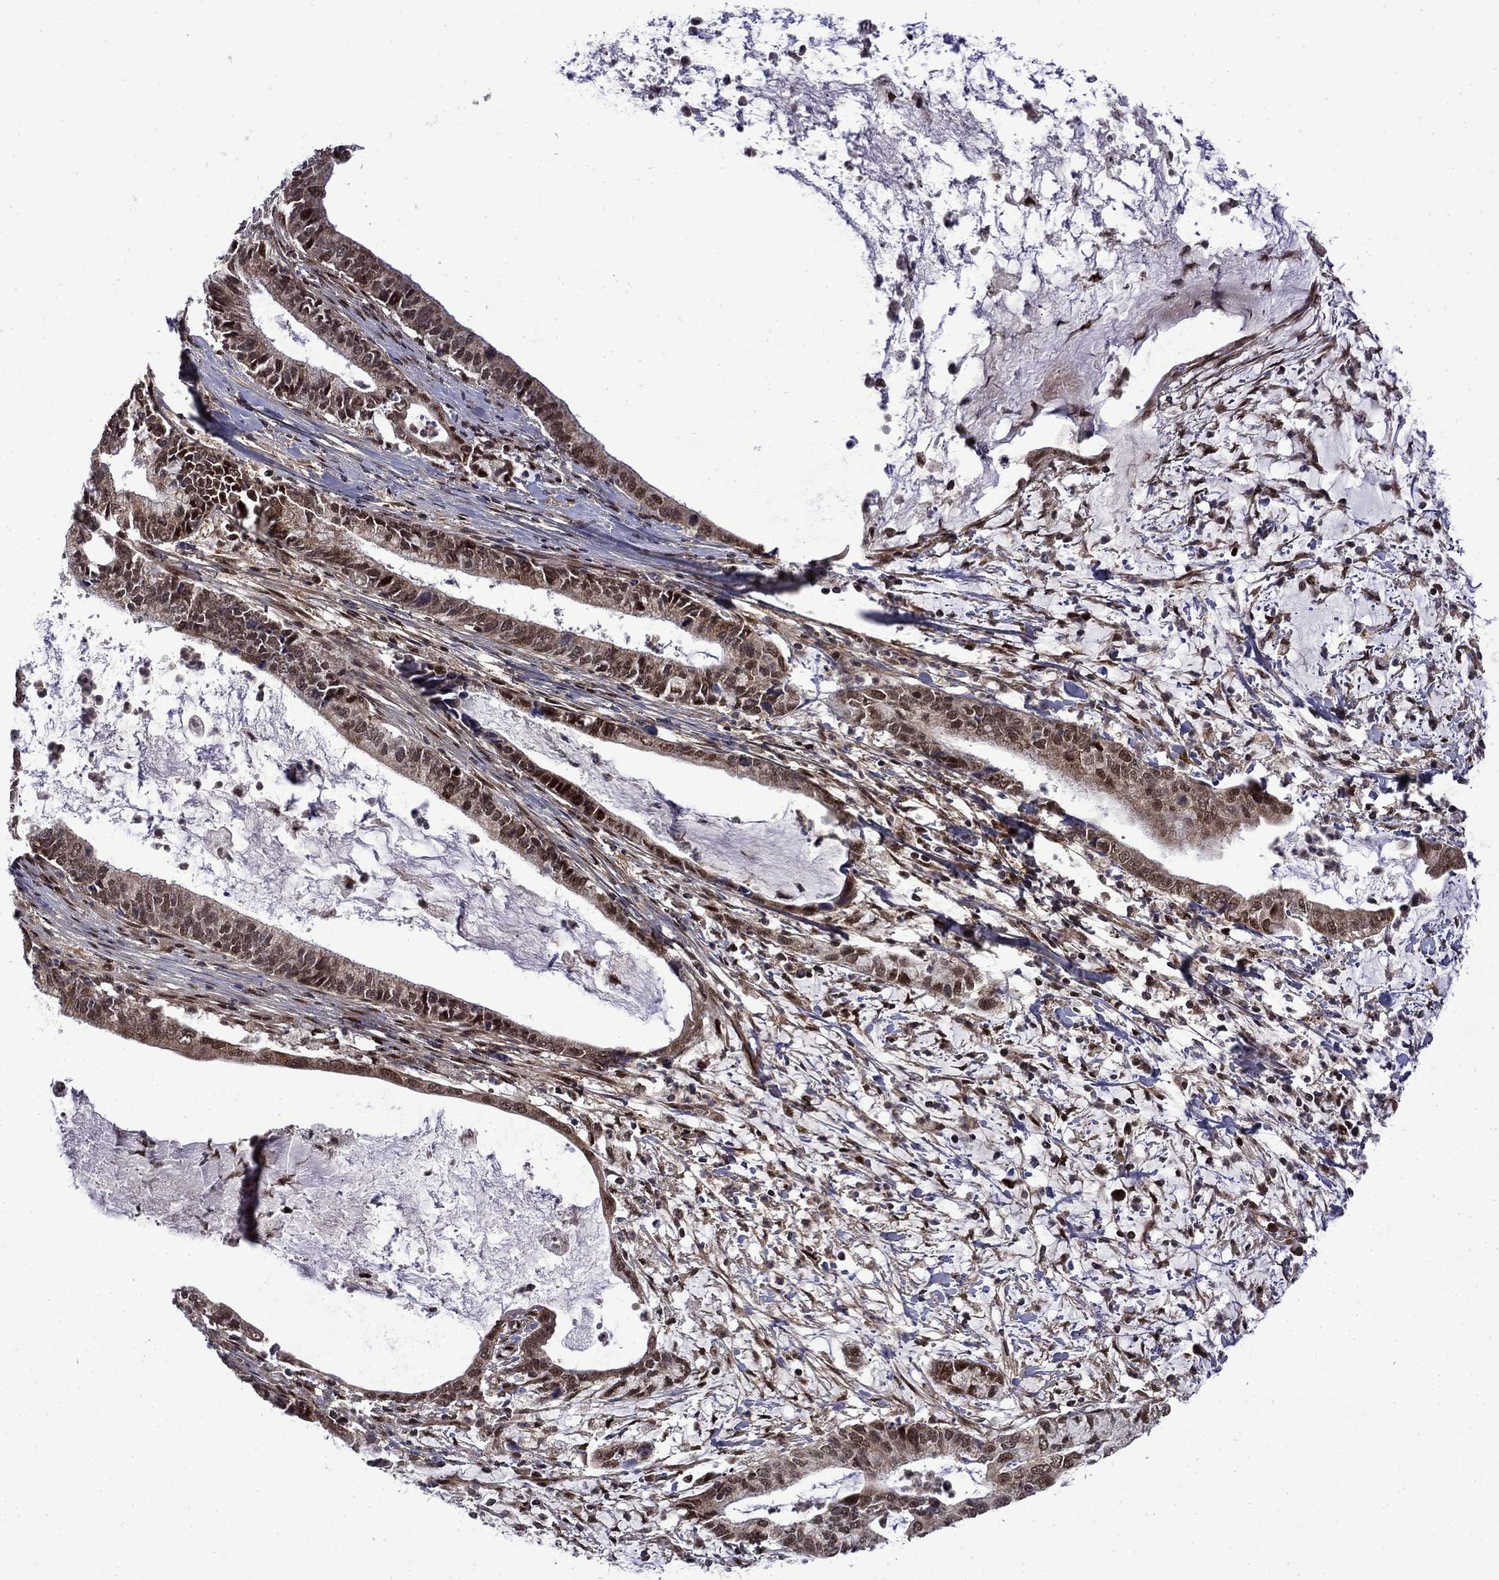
{"staining": {"intensity": "moderate", "quantity": "25%-75%", "location": "cytoplasmic/membranous,nuclear"}, "tissue": "cervical cancer", "cell_type": "Tumor cells", "image_type": "cancer", "snomed": [{"axis": "morphology", "description": "Adenocarcinoma, NOS"}, {"axis": "topography", "description": "Cervix"}], "caption": "Protein expression analysis of human cervical cancer (adenocarcinoma) reveals moderate cytoplasmic/membranous and nuclear staining in approximately 25%-75% of tumor cells. (brown staining indicates protein expression, while blue staining denotes nuclei).", "gene": "KPNA3", "patient": {"sex": "female", "age": 42}}